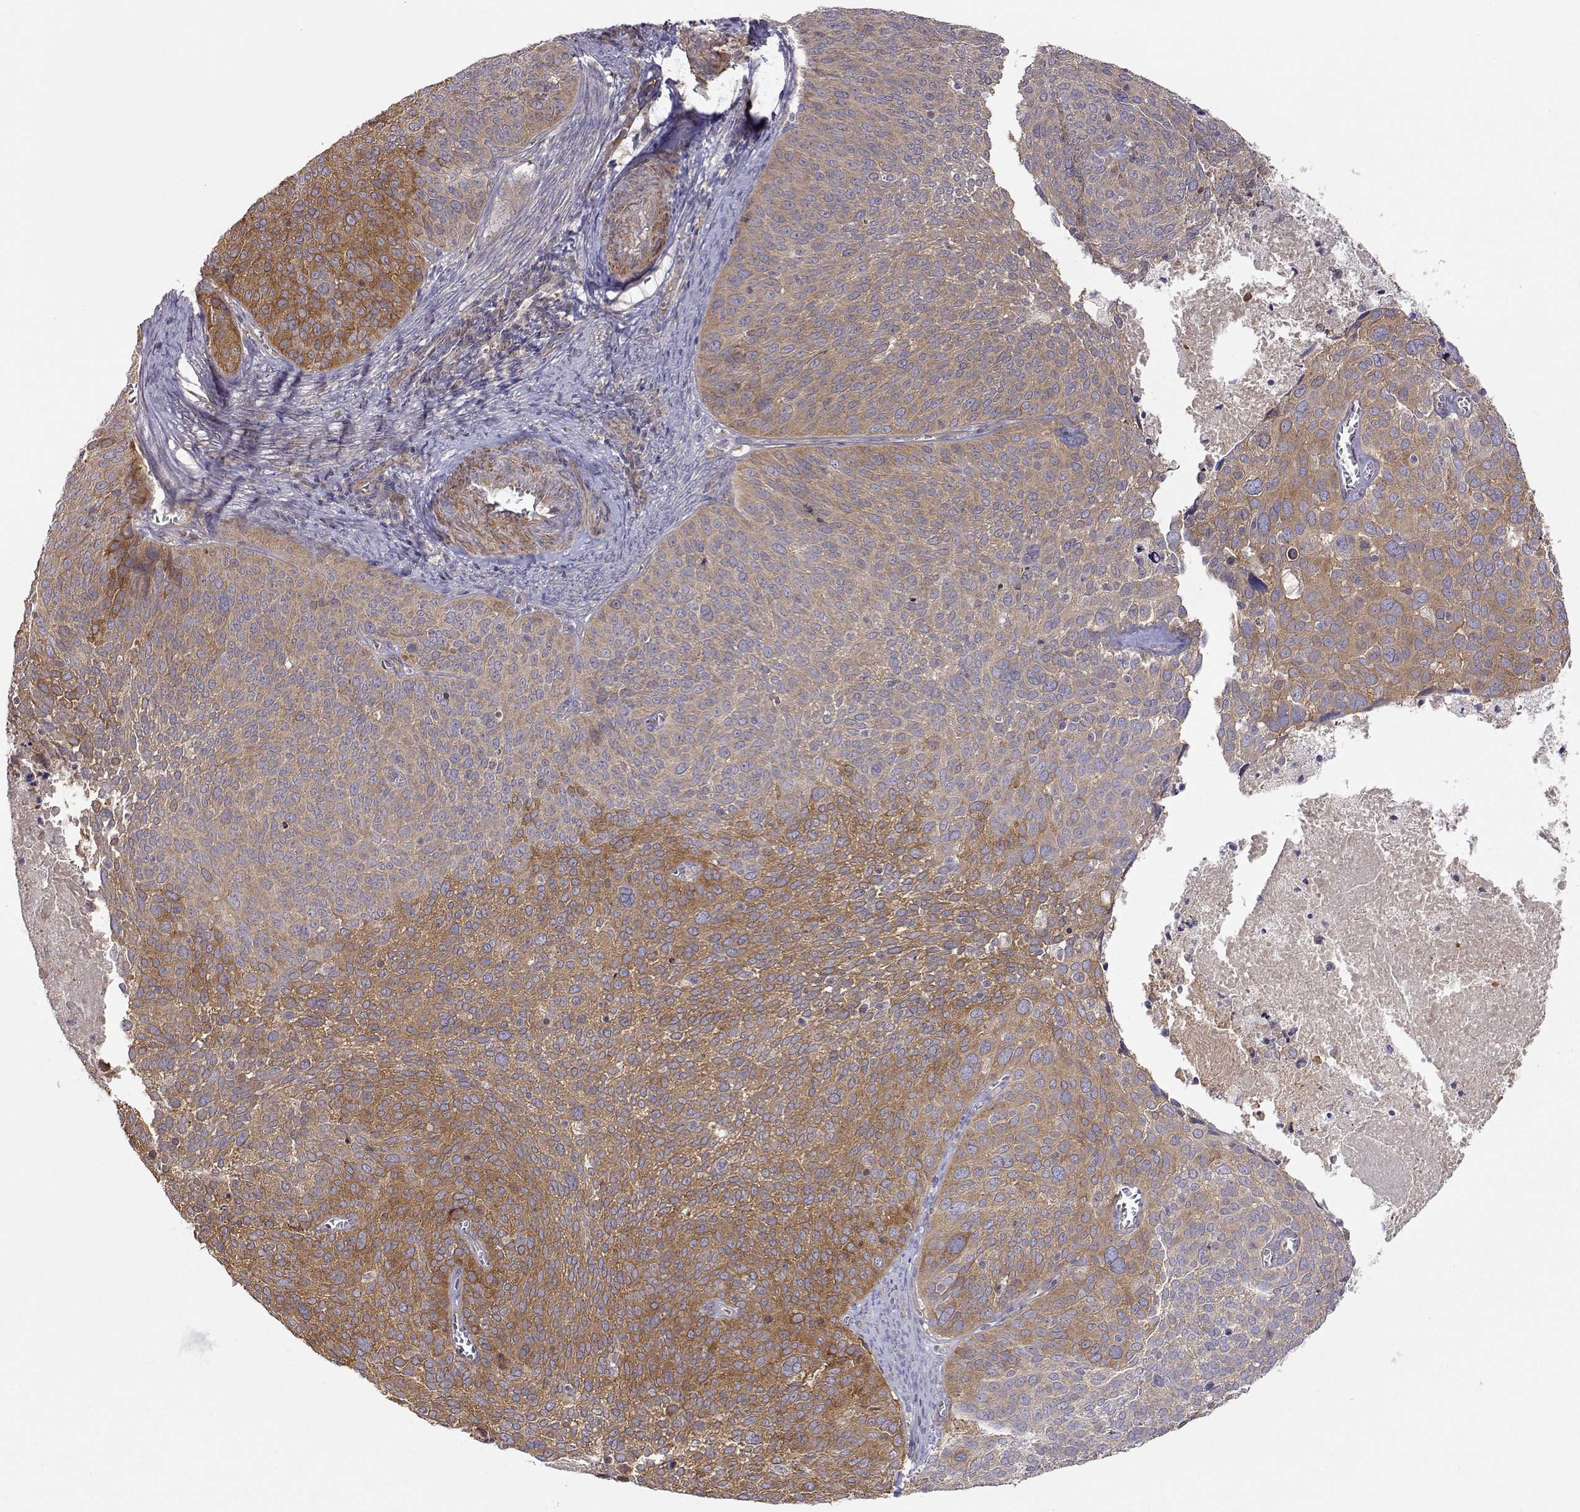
{"staining": {"intensity": "weak", "quantity": ">75%", "location": "cytoplasmic/membranous"}, "tissue": "cervical cancer", "cell_type": "Tumor cells", "image_type": "cancer", "snomed": [{"axis": "morphology", "description": "Squamous cell carcinoma, NOS"}, {"axis": "topography", "description": "Cervix"}], "caption": "Brown immunohistochemical staining in cervical cancer (squamous cell carcinoma) demonstrates weak cytoplasmic/membranous expression in about >75% of tumor cells. (brown staining indicates protein expression, while blue staining denotes nuclei).", "gene": "PAIP1", "patient": {"sex": "female", "age": 39}}